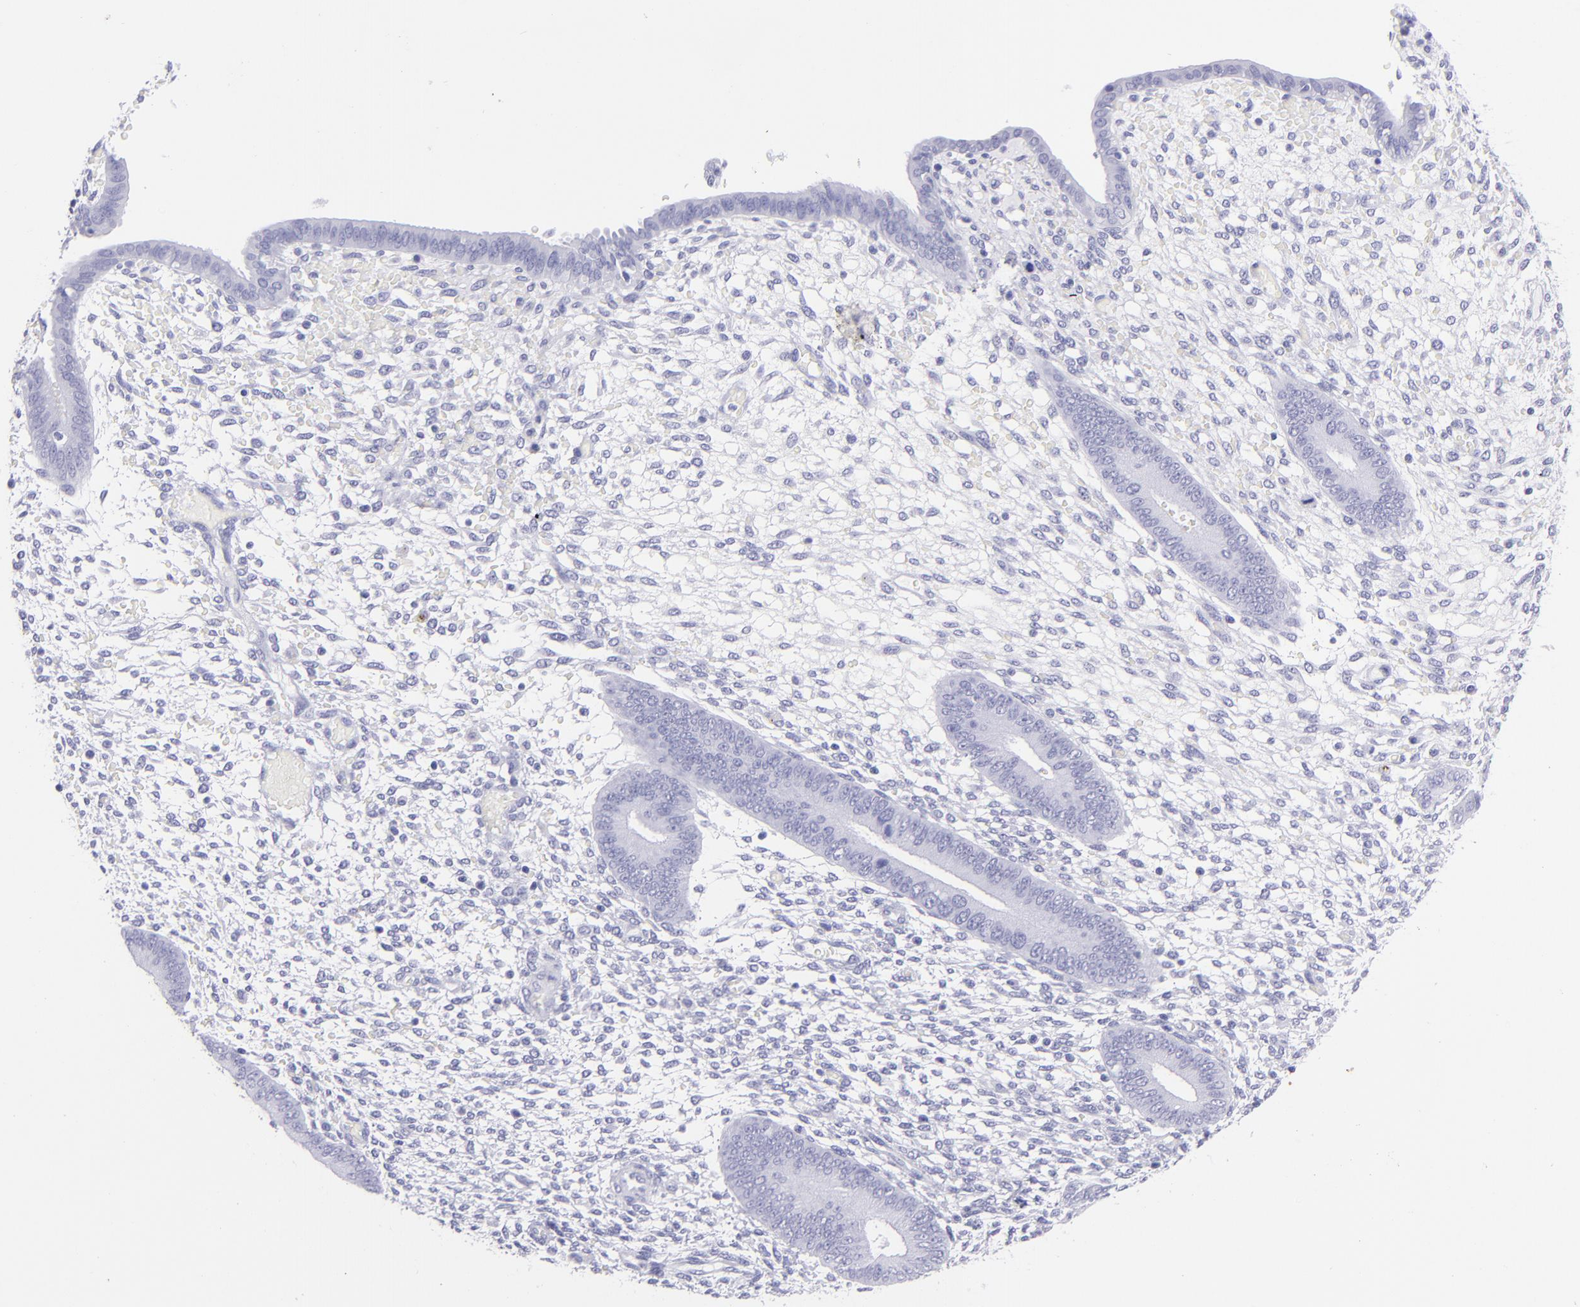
{"staining": {"intensity": "negative", "quantity": "none", "location": "none"}, "tissue": "endometrium", "cell_type": "Cells in endometrial stroma", "image_type": "normal", "snomed": [{"axis": "morphology", "description": "Normal tissue, NOS"}, {"axis": "topography", "description": "Endometrium"}], "caption": "This micrograph is of normal endometrium stained with immunohistochemistry to label a protein in brown with the nuclei are counter-stained blue. There is no positivity in cells in endometrial stroma. (Brightfield microscopy of DAB immunohistochemistry at high magnification).", "gene": "PIP", "patient": {"sex": "female", "age": 42}}